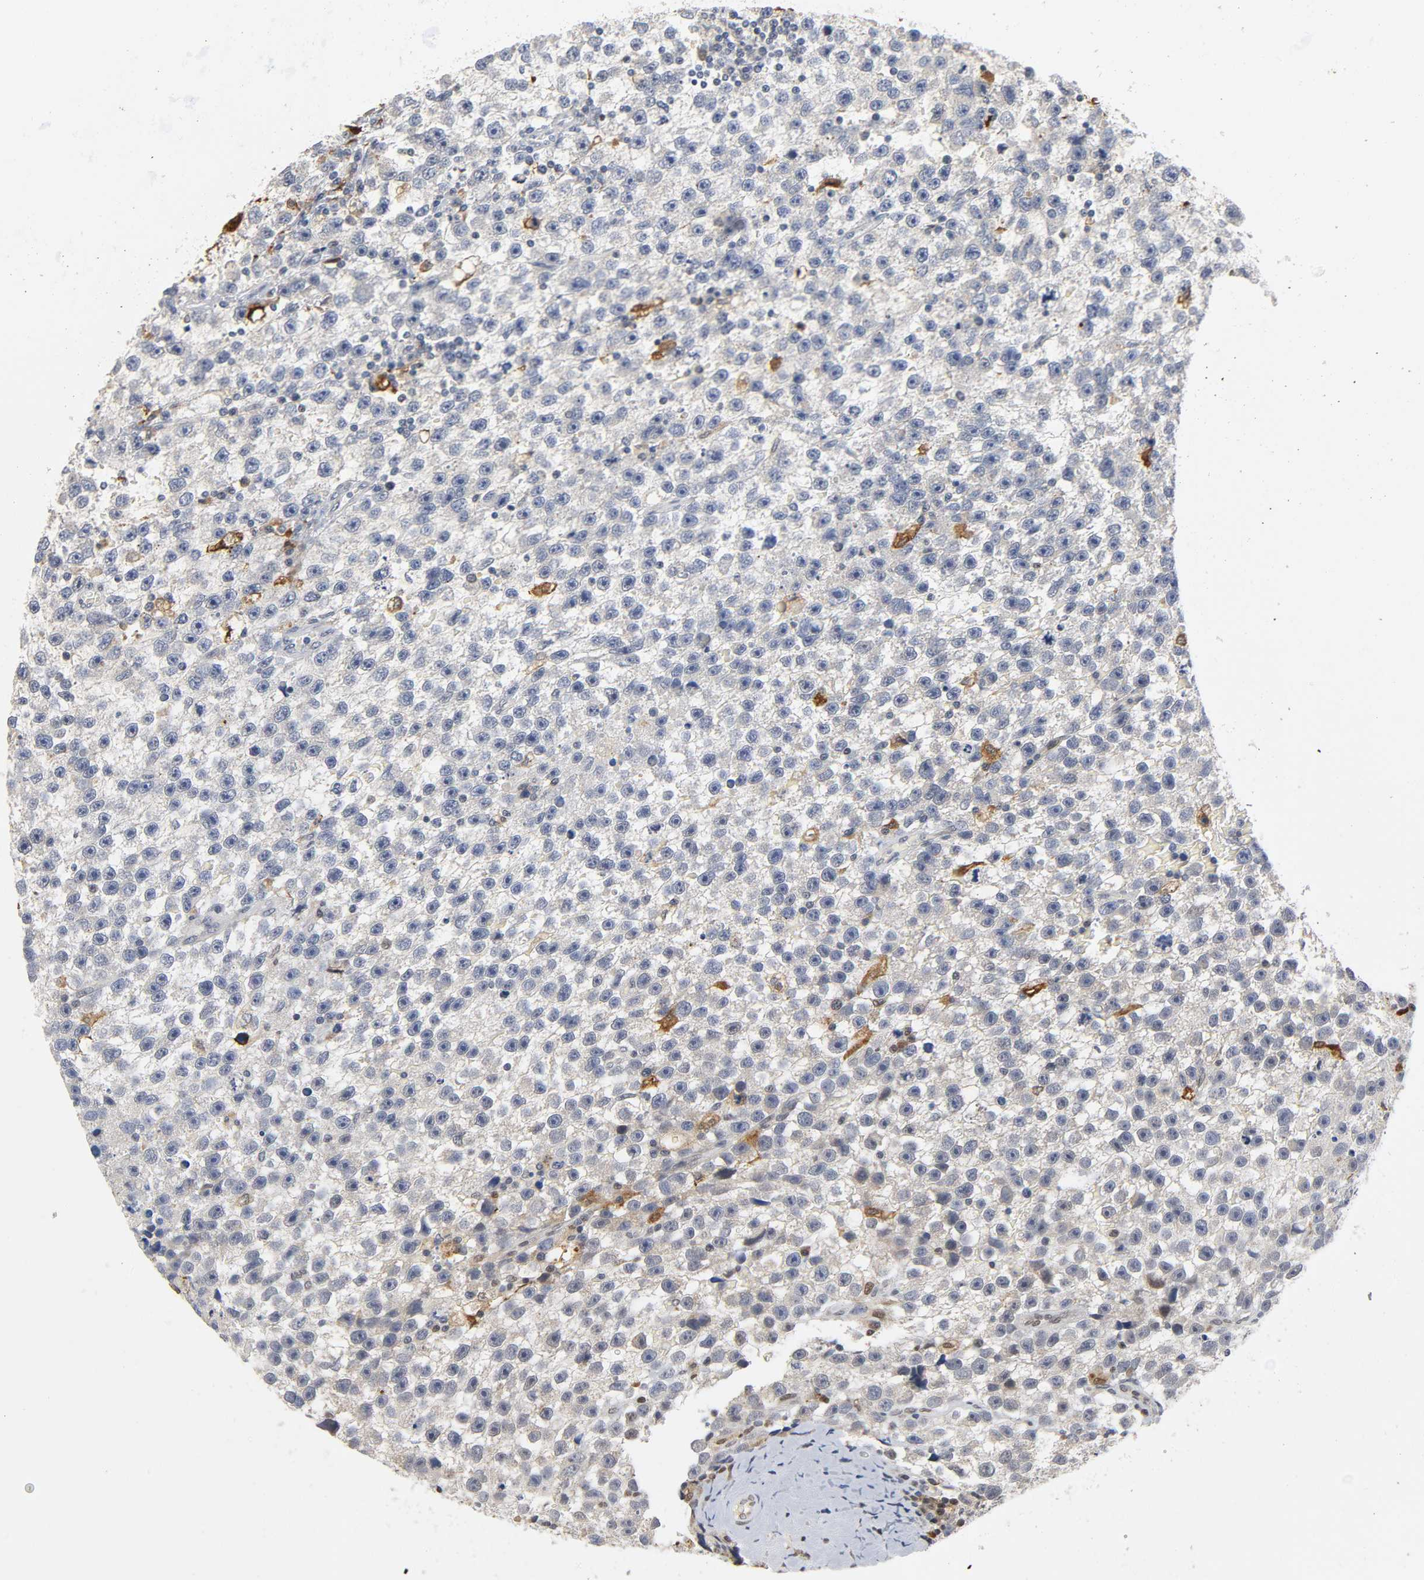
{"staining": {"intensity": "negative", "quantity": "none", "location": "none"}, "tissue": "testis cancer", "cell_type": "Tumor cells", "image_type": "cancer", "snomed": [{"axis": "morphology", "description": "Seminoma, NOS"}, {"axis": "topography", "description": "Testis"}], "caption": "Photomicrograph shows no protein expression in tumor cells of testis seminoma tissue.", "gene": "KAT2B", "patient": {"sex": "male", "age": 33}}